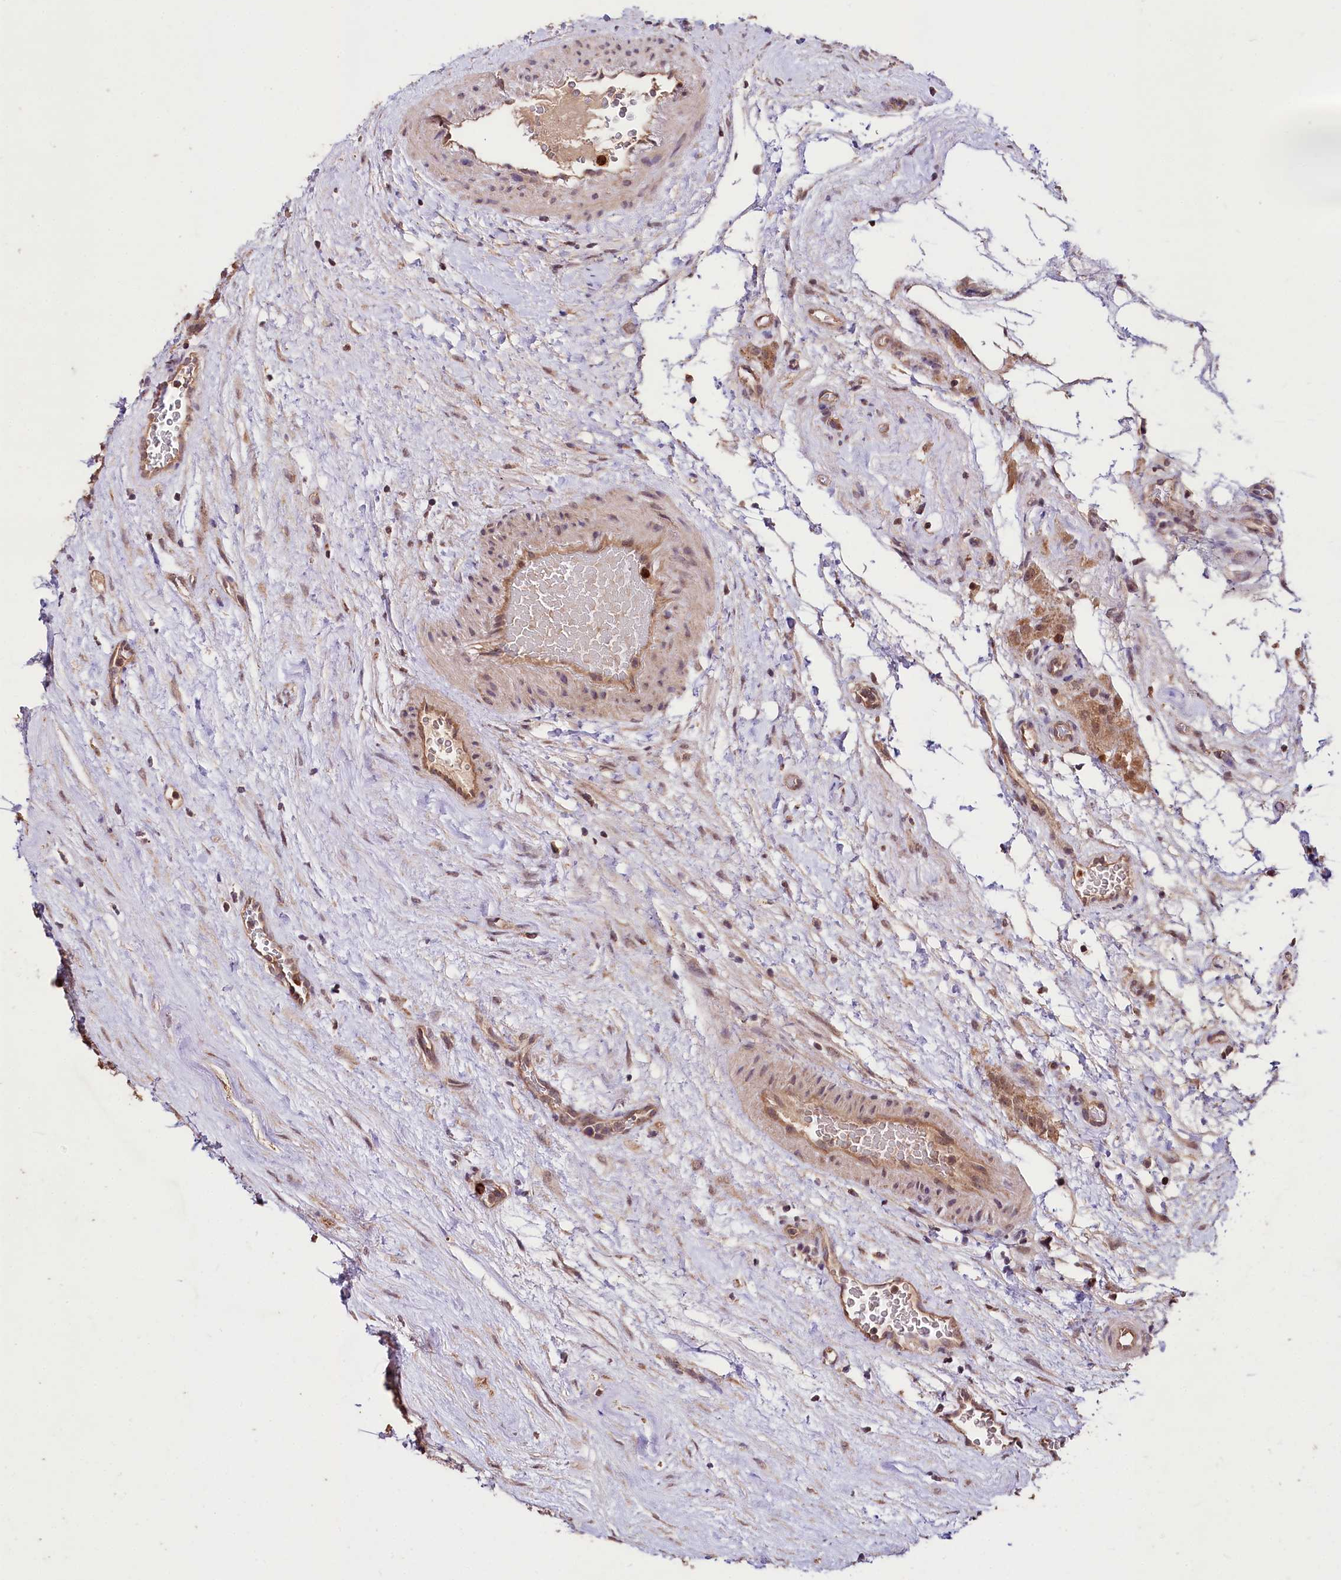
{"staining": {"intensity": "moderate", "quantity": ">75%", "location": "cytoplasmic/membranous"}, "tissue": "testis cancer", "cell_type": "Tumor cells", "image_type": "cancer", "snomed": [{"axis": "morphology", "description": "Seminoma, NOS"}, {"axis": "topography", "description": "Testis"}], "caption": "This image shows IHC staining of seminoma (testis), with medium moderate cytoplasmic/membranous expression in approximately >75% of tumor cells.", "gene": "KLRB1", "patient": {"sex": "male", "age": 71}}